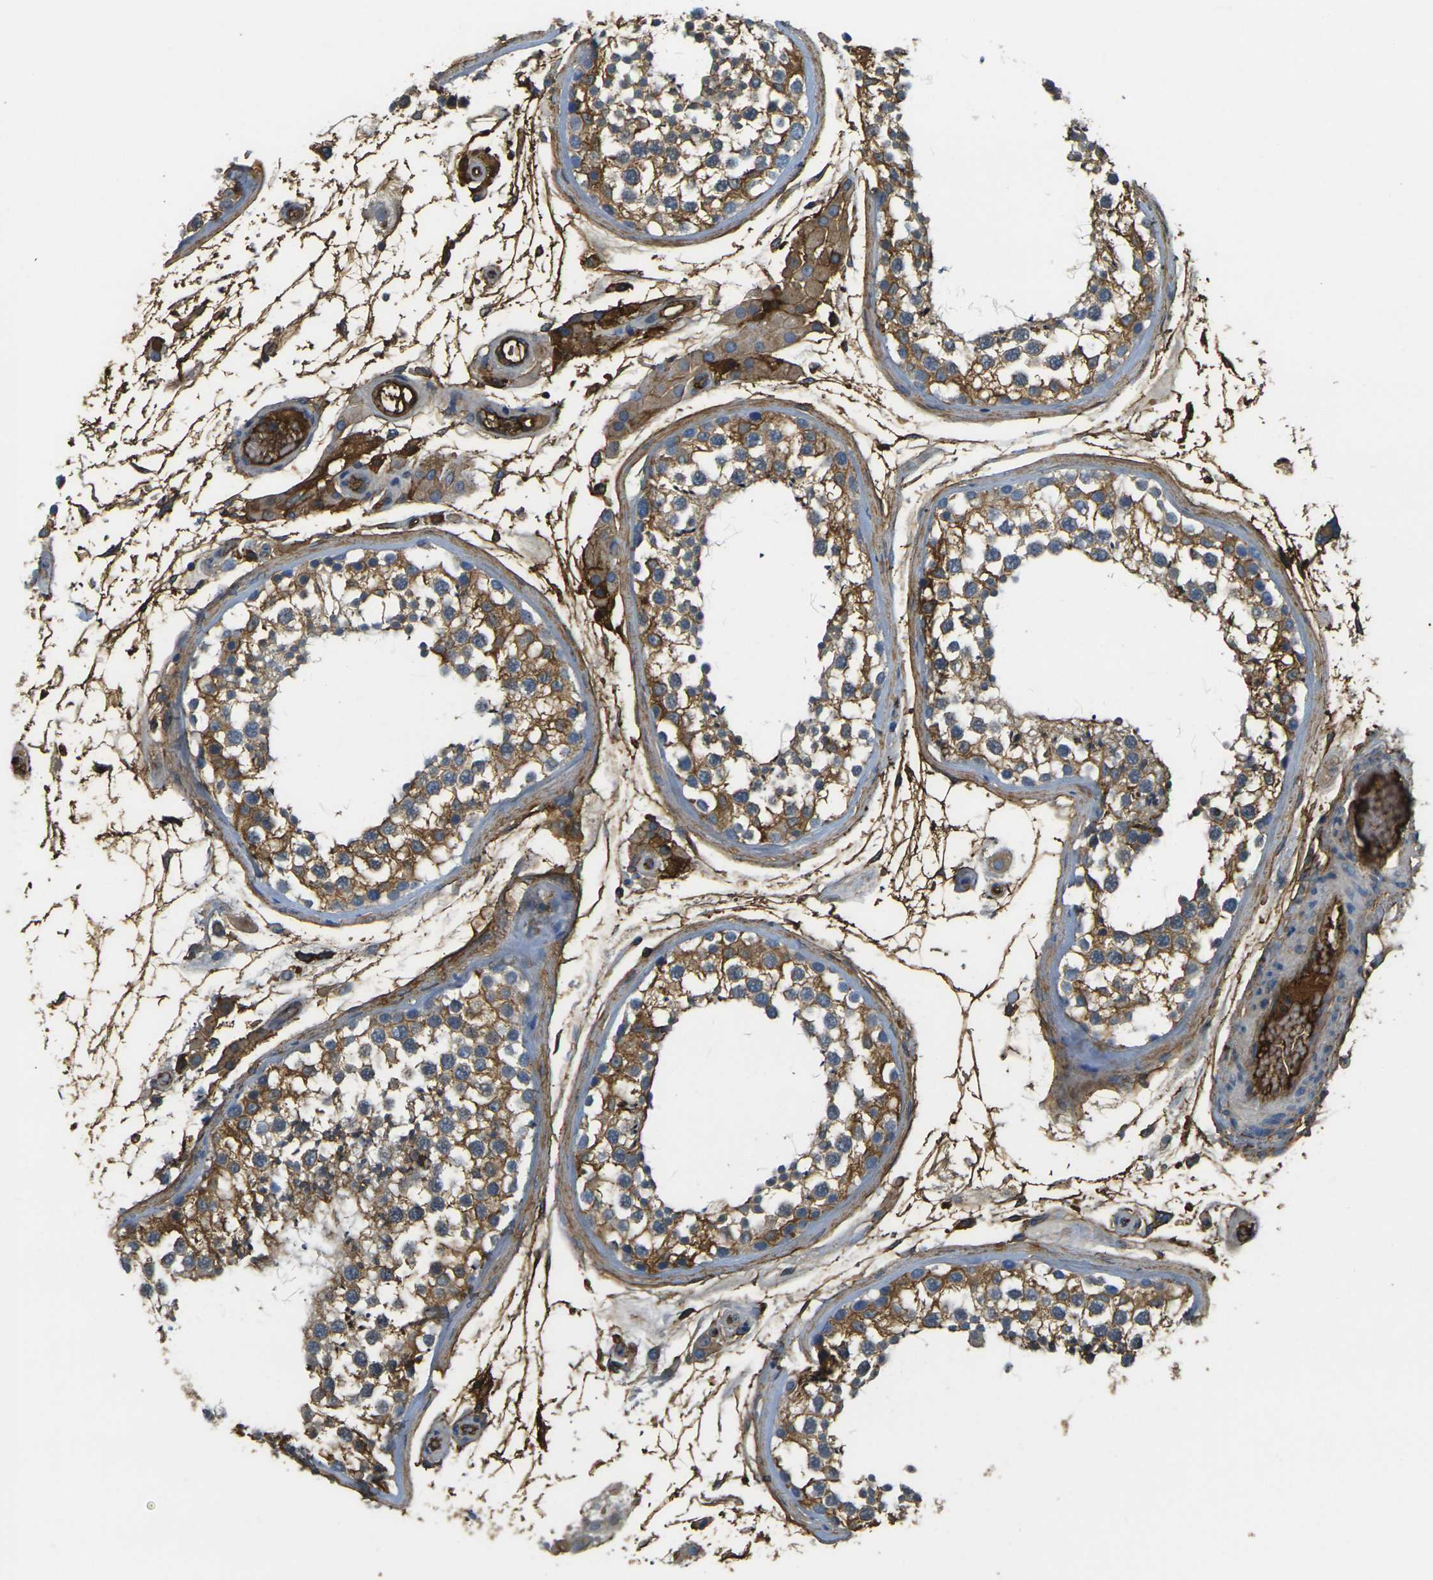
{"staining": {"intensity": "strong", "quantity": ">75%", "location": "cytoplasmic/membranous,nuclear"}, "tissue": "testis", "cell_type": "Cells in seminiferous ducts", "image_type": "normal", "snomed": [{"axis": "morphology", "description": "Normal tissue, NOS"}, {"axis": "topography", "description": "Testis"}], "caption": "This is a histology image of immunohistochemistry (IHC) staining of unremarkable testis, which shows strong expression in the cytoplasmic/membranous,nuclear of cells in seminiferous ducts.", "gene": "PLCD1", "patient": {"sex": "male", "age": 46}}